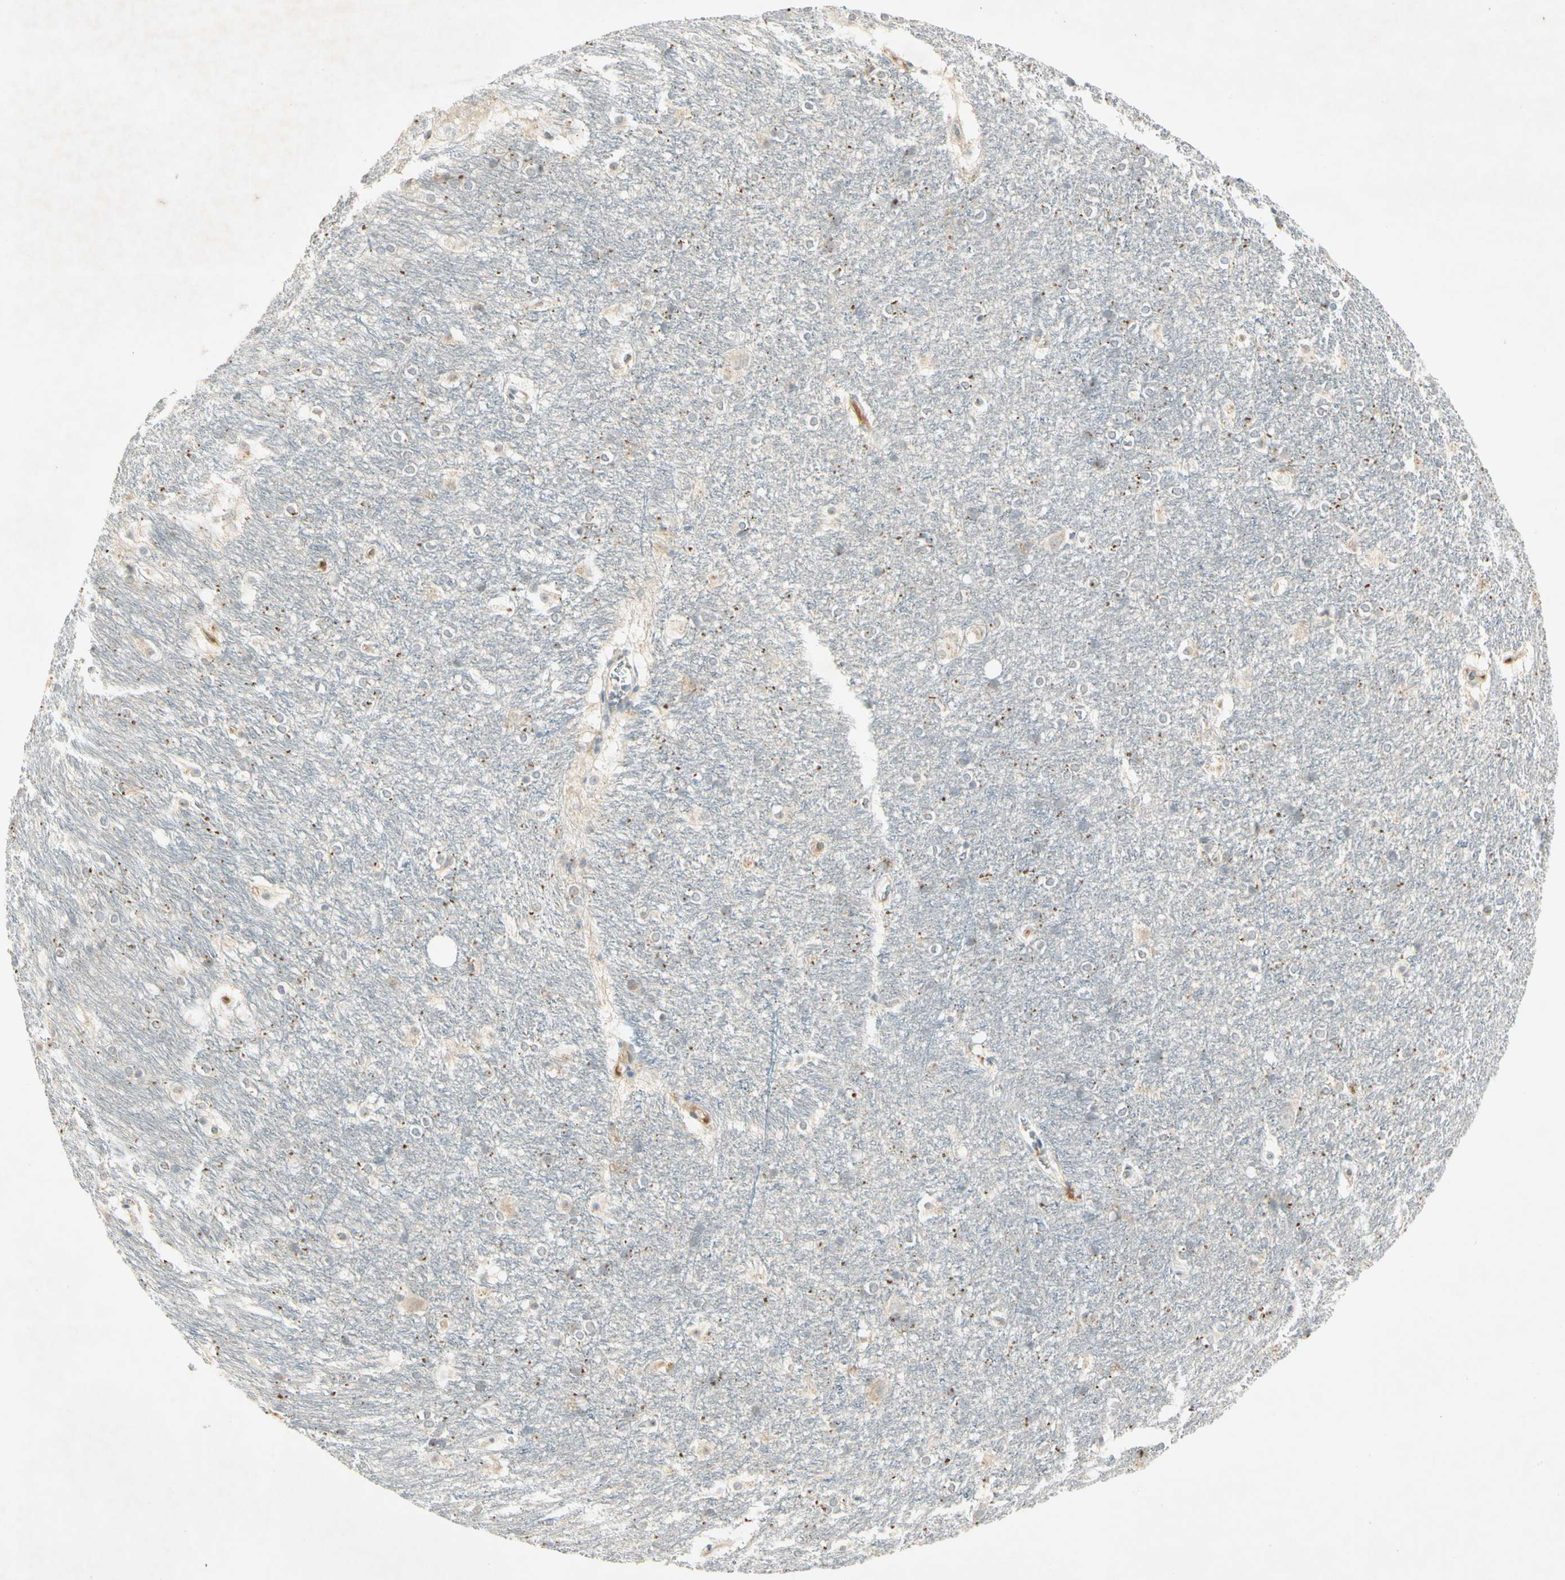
{"staining": {"intensity": "negative", "quantity": "none", "location": "none"}, "tissue": "hippocampus", "cell_type": "Glial cells", "image_type": "normal", "snomed": [{"axis": "morphology", "description": "Normal tissue, NOS"}, {"axis": "topography", "description": "Hippocampus"}], "caption": "DAB (3,3'-diaminobenzidine) immunohistochemical staining of benign human hippocampus exhibits no significant expression in glial cells.", "gene": "PITX1", "patient": {"sex": "female", "age": 19}}